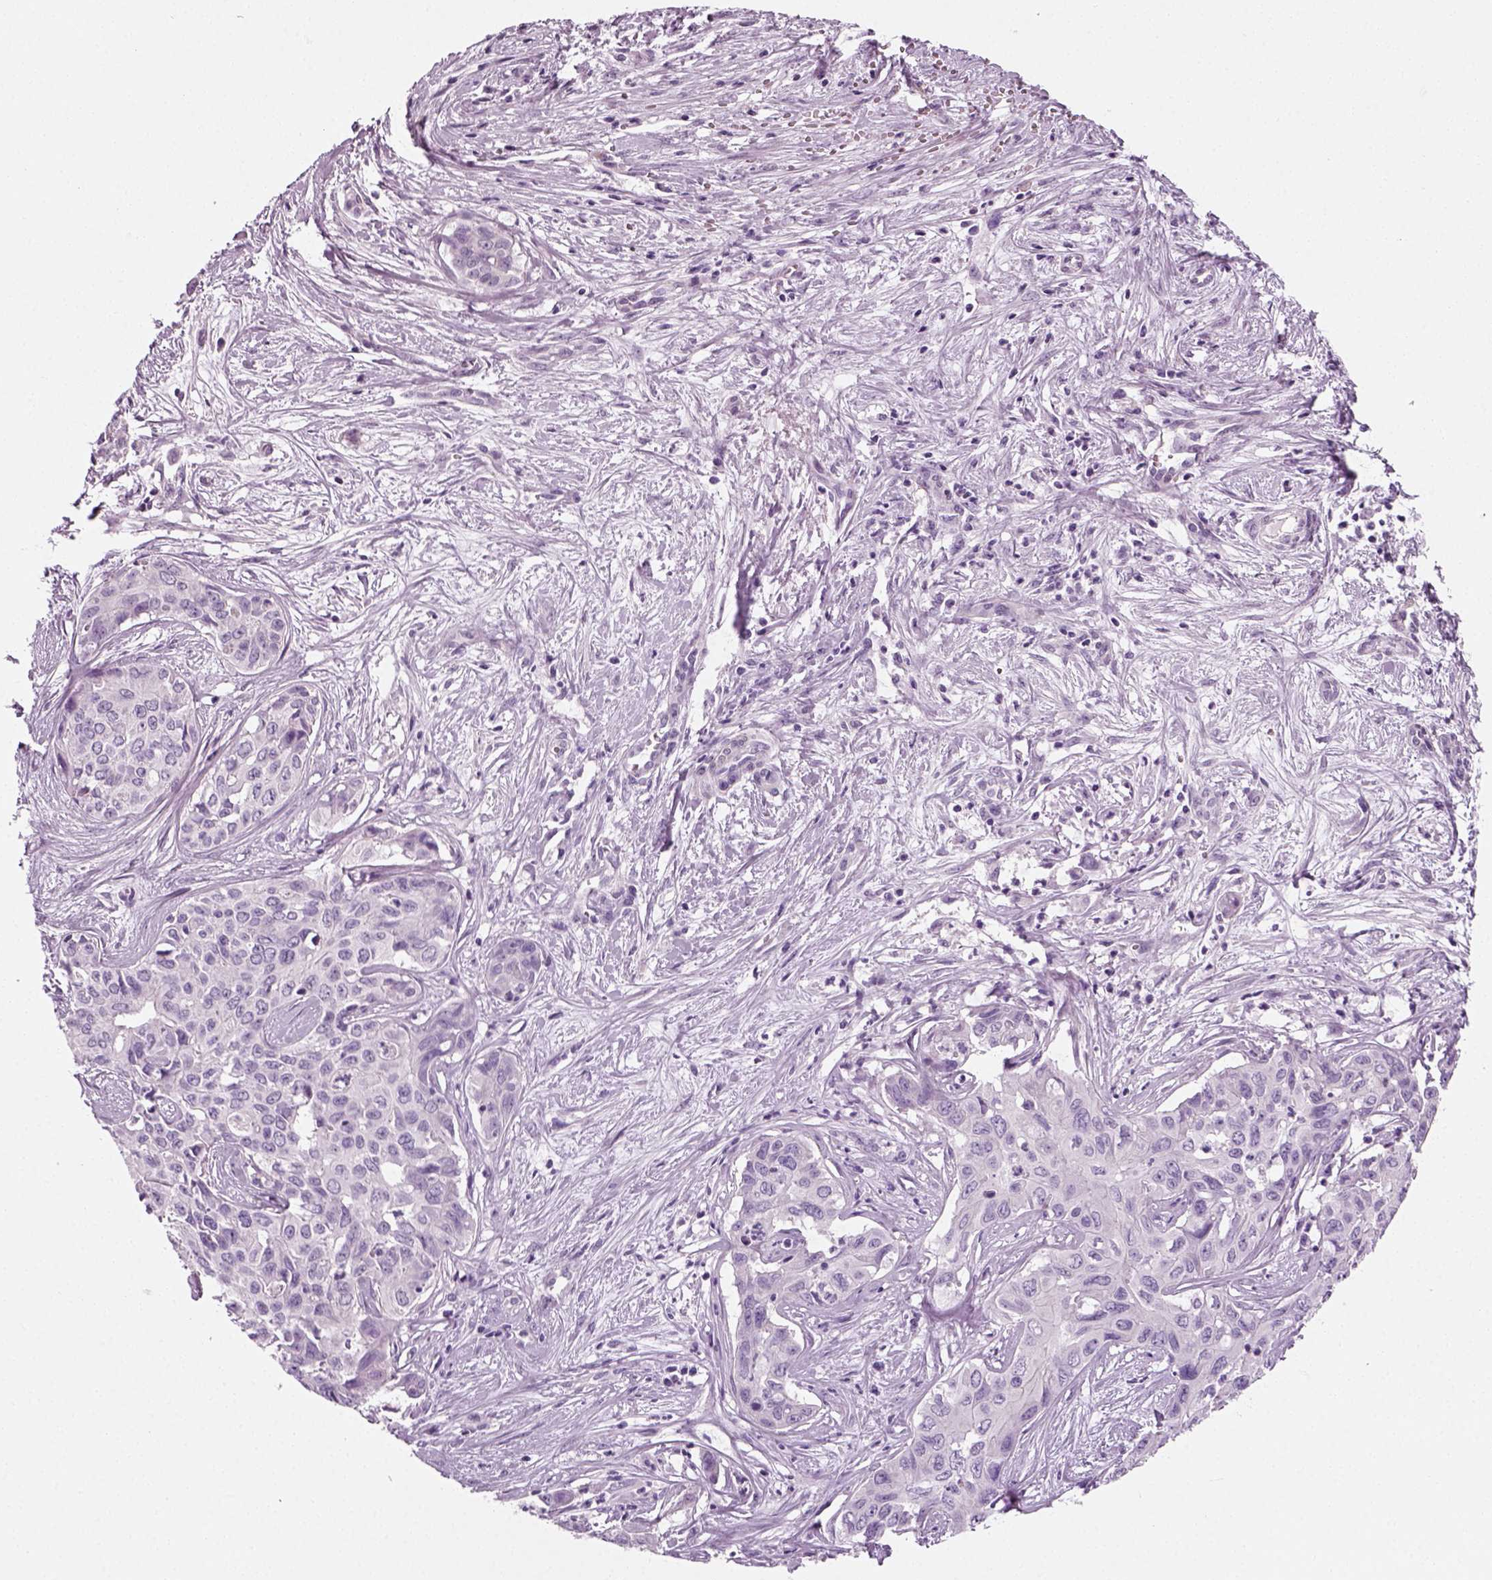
{"staining": {"intensity": "negative", "quantity": "none", "location": "none"}, "tissue": "liver cancer", "cell_type": "Tumor cells", "image_type": "cancer", "snomed": [{"axis": "morphology", "description": "Cholangiocarcinoma"}, {"axis": "topography", "description": "Liver"}], "caption": "Immunohistochemistry of human liver cancer displays no expression in tumor cells. Brightfield microscopy of immunohistochemistry (IHC) stained with DAB (brown) and hematoxylin (blue), captured at high magnification.", "gene": "SPATA31E1", "patient": {"sex": "female", "age": 65}}